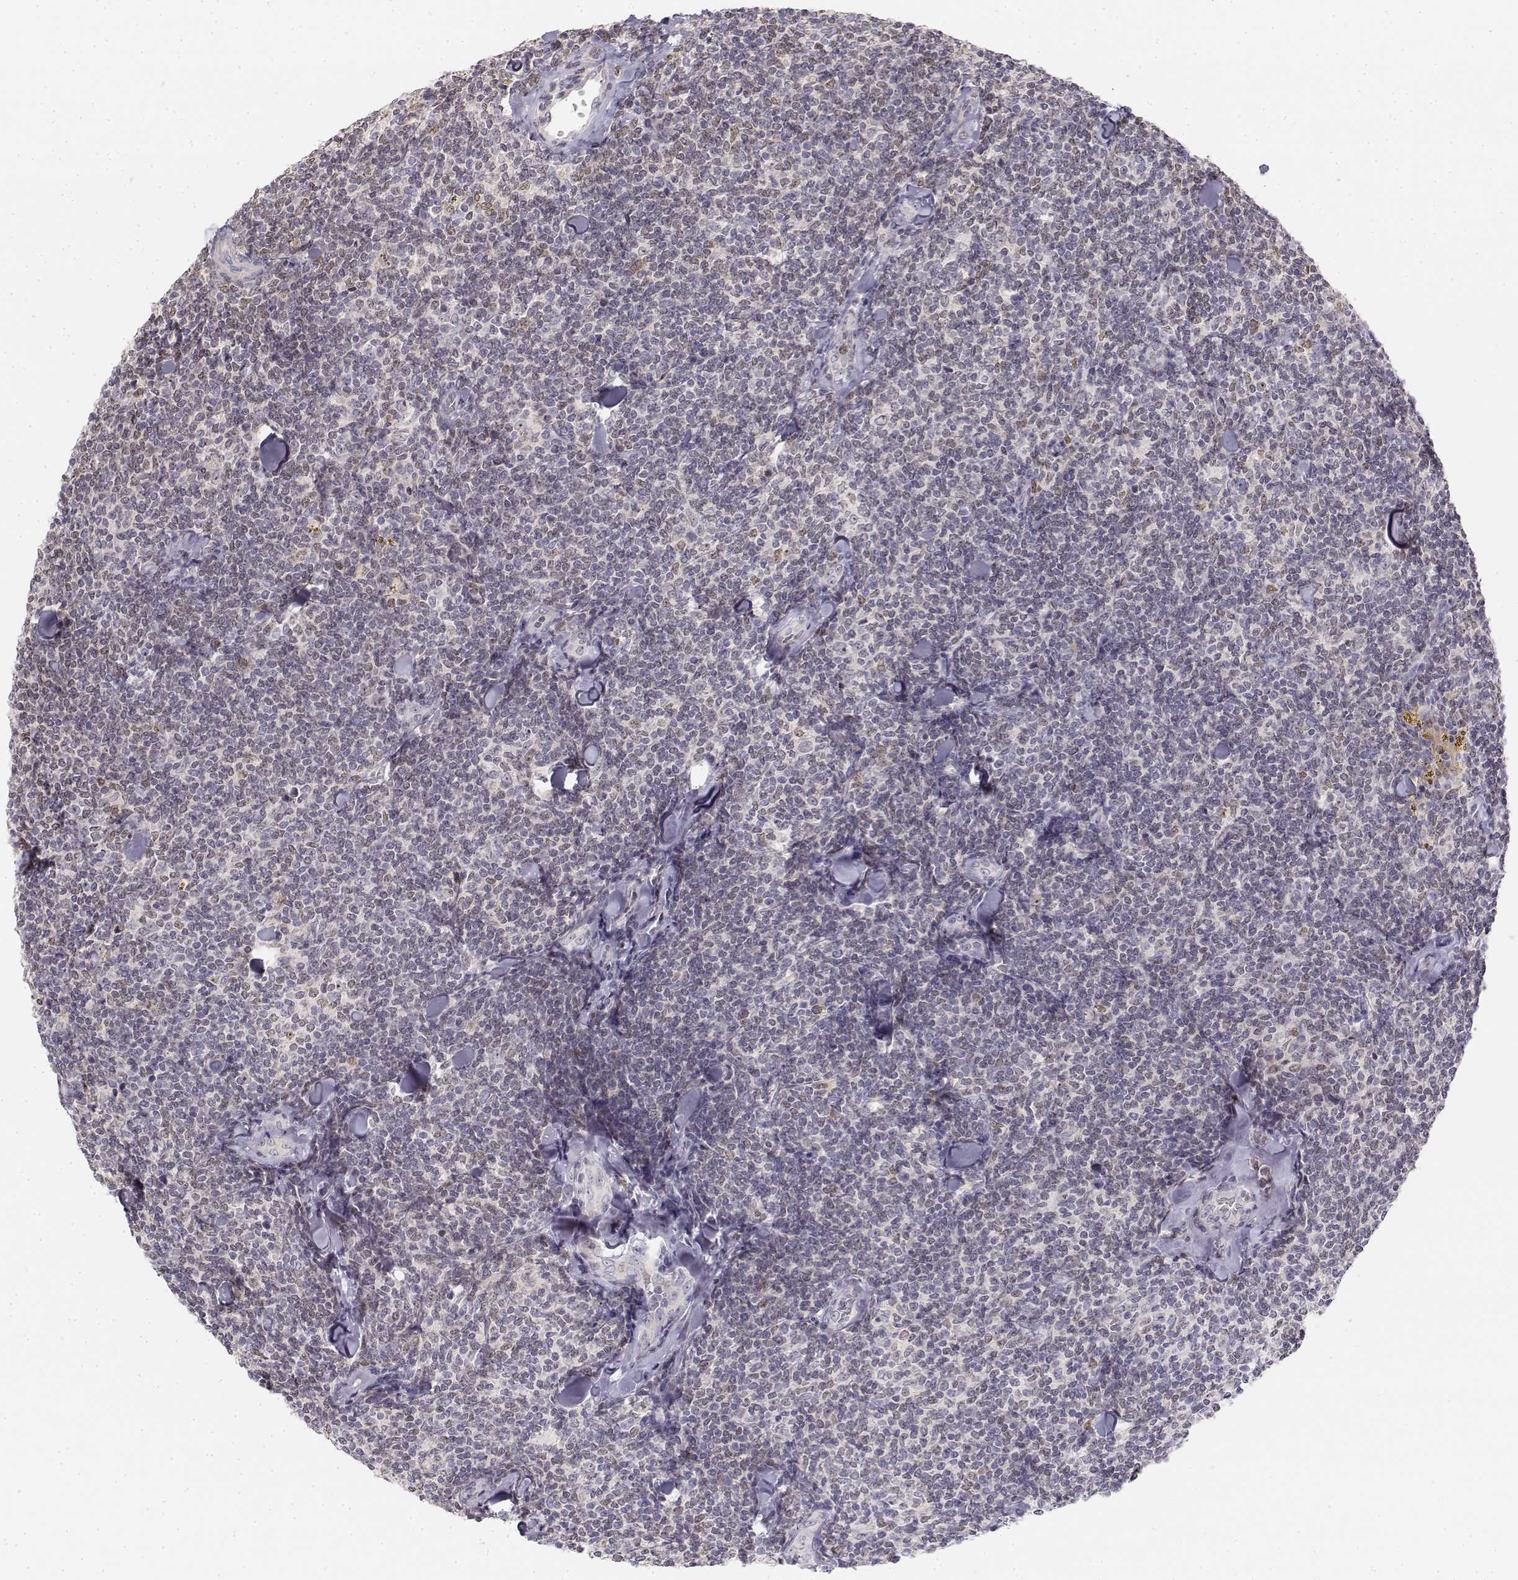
{"staining": {"intensity": "negative", "quantity": "none", "location": "none"}, "tissue": "lymphoma", "cell_type": "Tumor cells", "image_type": "cancer", "snomed": [{"axis": "morphology", "description": "Malignant lymphoma, non-Hodgkin's type, Low grade"}, {"axis": "topography", "description": "Lymph node"}], "caption": "An image of lymphoma stained for a protein reveals no brown staining in tumor cells.", "gene": "GLIPR1L2", "patient": {"sex": "female", "age": 56}}